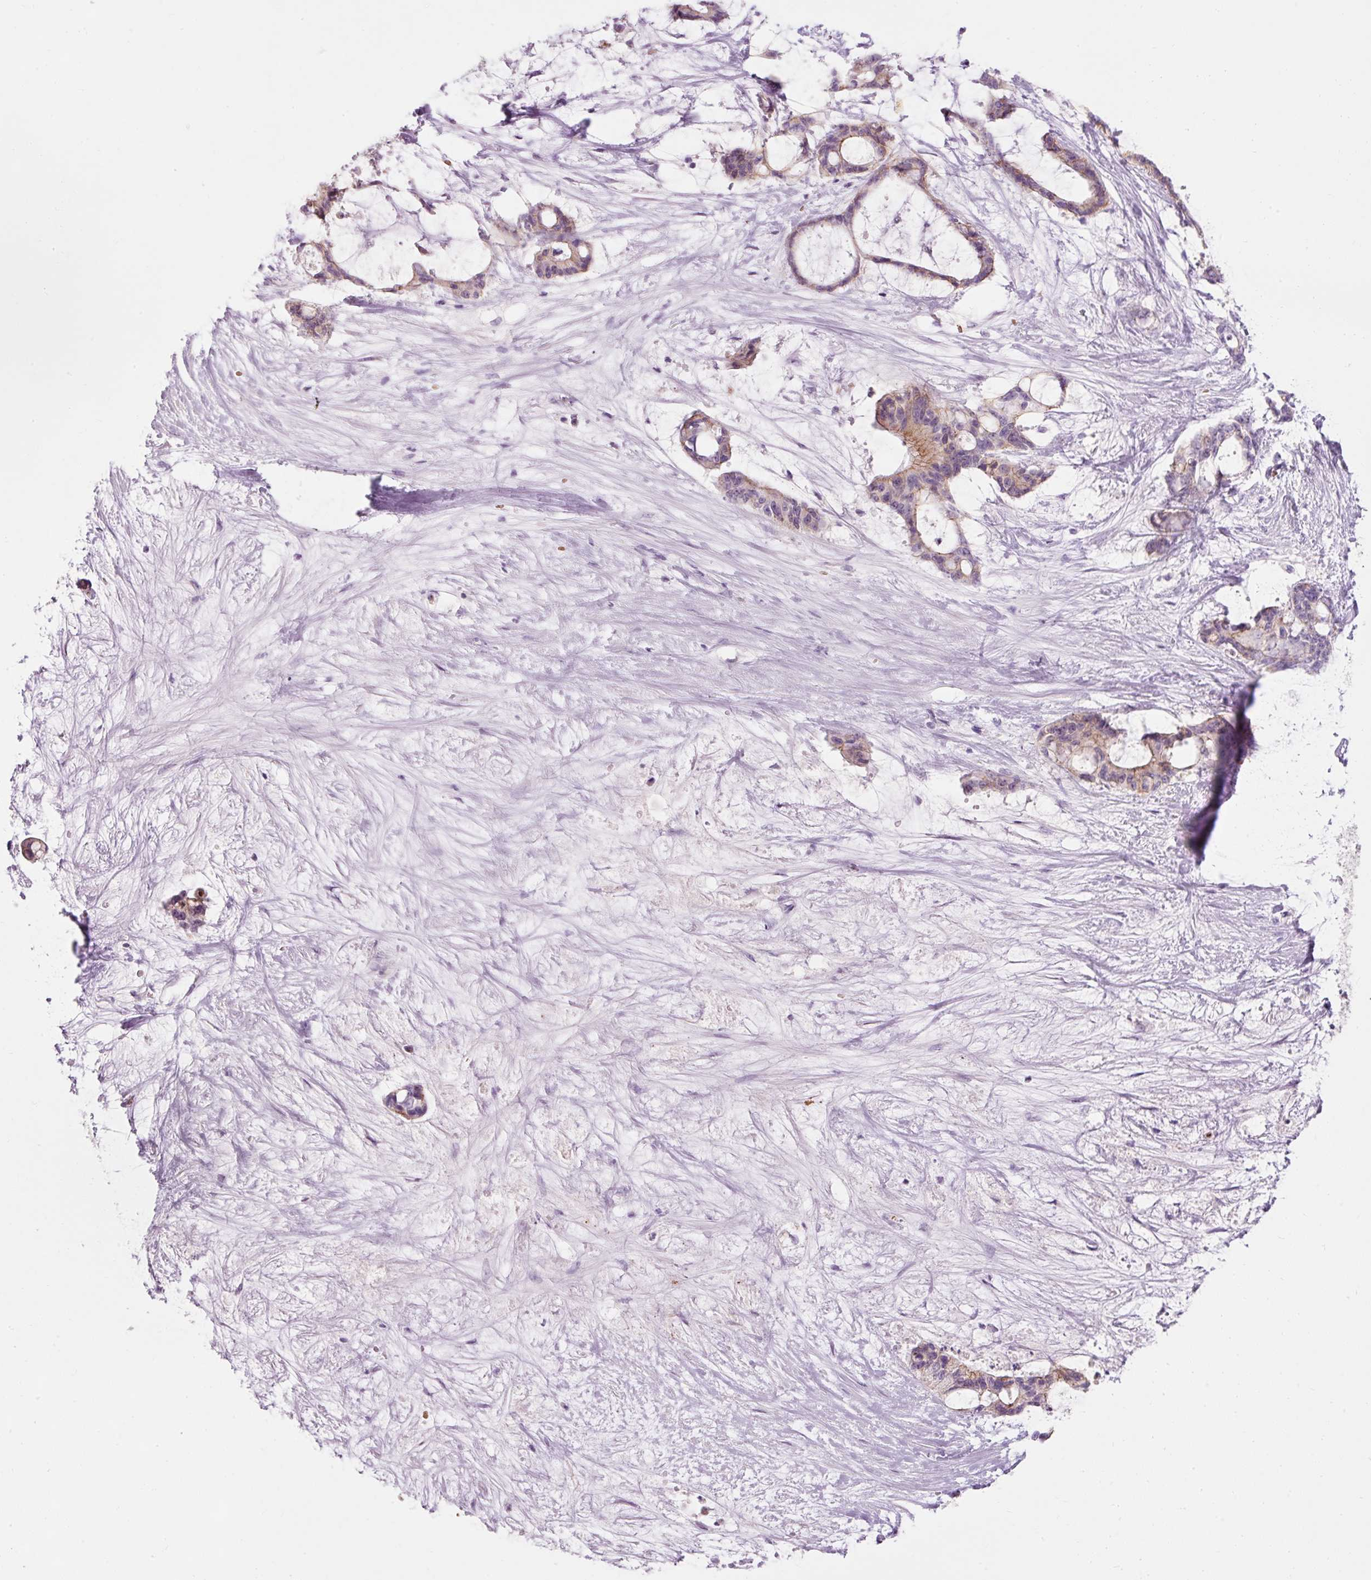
{"staining": {"intensity": "moderate", "quantity": "<25%", "location": "cytoplasmic/membranous"}, "tissue": "liver cancer", "cell_type": "Tumor cells", "image_type": "cancer", "snomed": [{"axis": "morphology", "description": "Normal tissue, NOS"}, {"axis": "morphology", "description": "Cholangiocarcinoma"}, {"axis": "topography", "description": "Liver"}, {"axis": "topography", "description": "Peripheral nerve tissue"}], "caption": "DAB (3,3'-diaminobenzidine) immunohistochemical staining of cholangiocarcinoma (liver) displays moderate cytoplasmic/membranous protein staining in about <25% of tumor cells.", "gene": "DHRS11", "patient": {"sex": "female", "age": 73}}